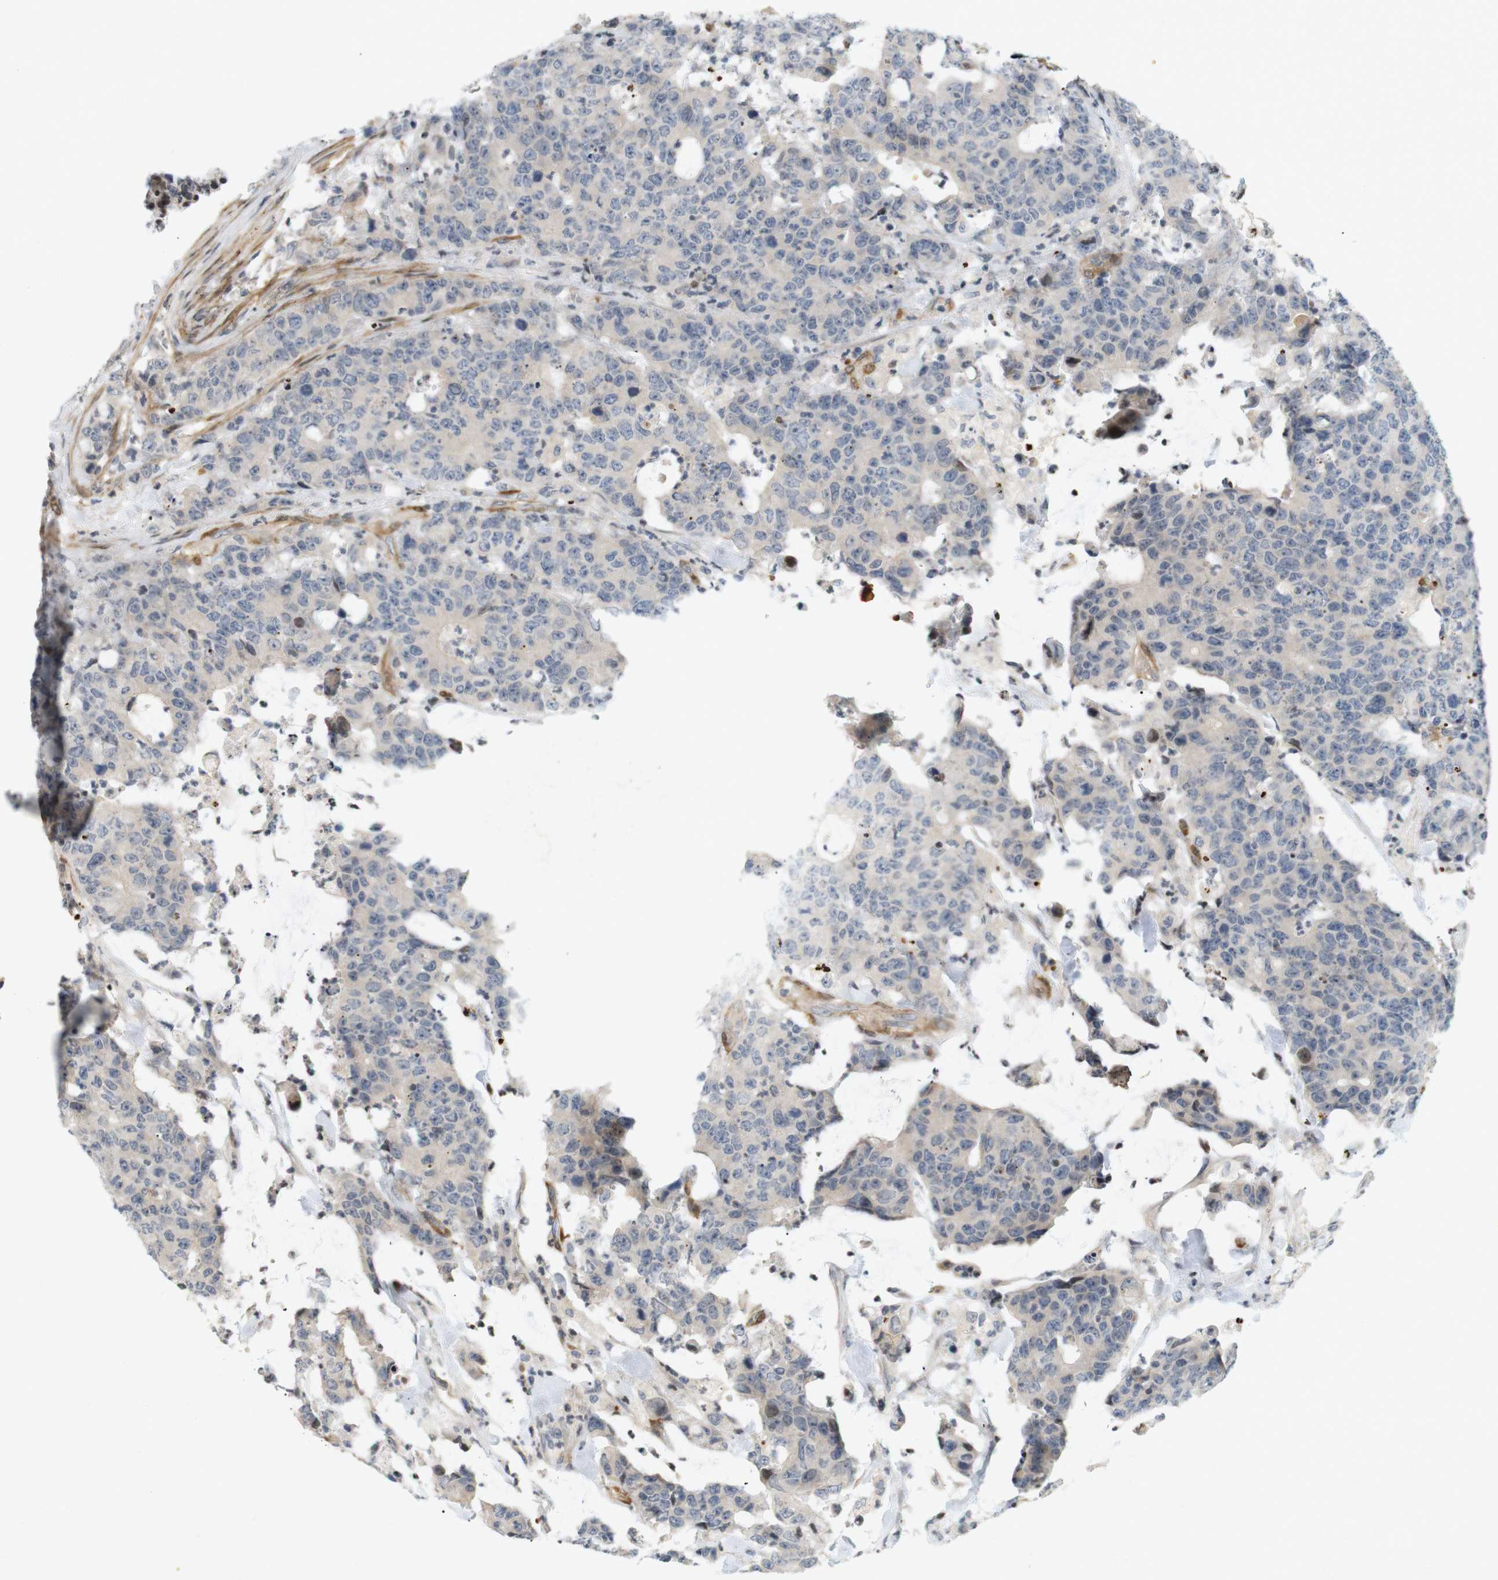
{"staining": {"intensity": "negative", "quantity": "none", "location": "none"}, "tissue": "colorectal cancer", "cell_type": "Tumor cells", "image_type": "cancer", "snomed": [{"axis": "morphology", "description": "Adenocarcinoma, NOS"}, {"axis": "topography", "description": "Colon"}], "caption": "A histopathology image of human adenocarcinoma (colorectal) is negative for staining in tumor cells.", "gene": "PPP1R14A", "patient": {"sex": "female", "age": 86}}